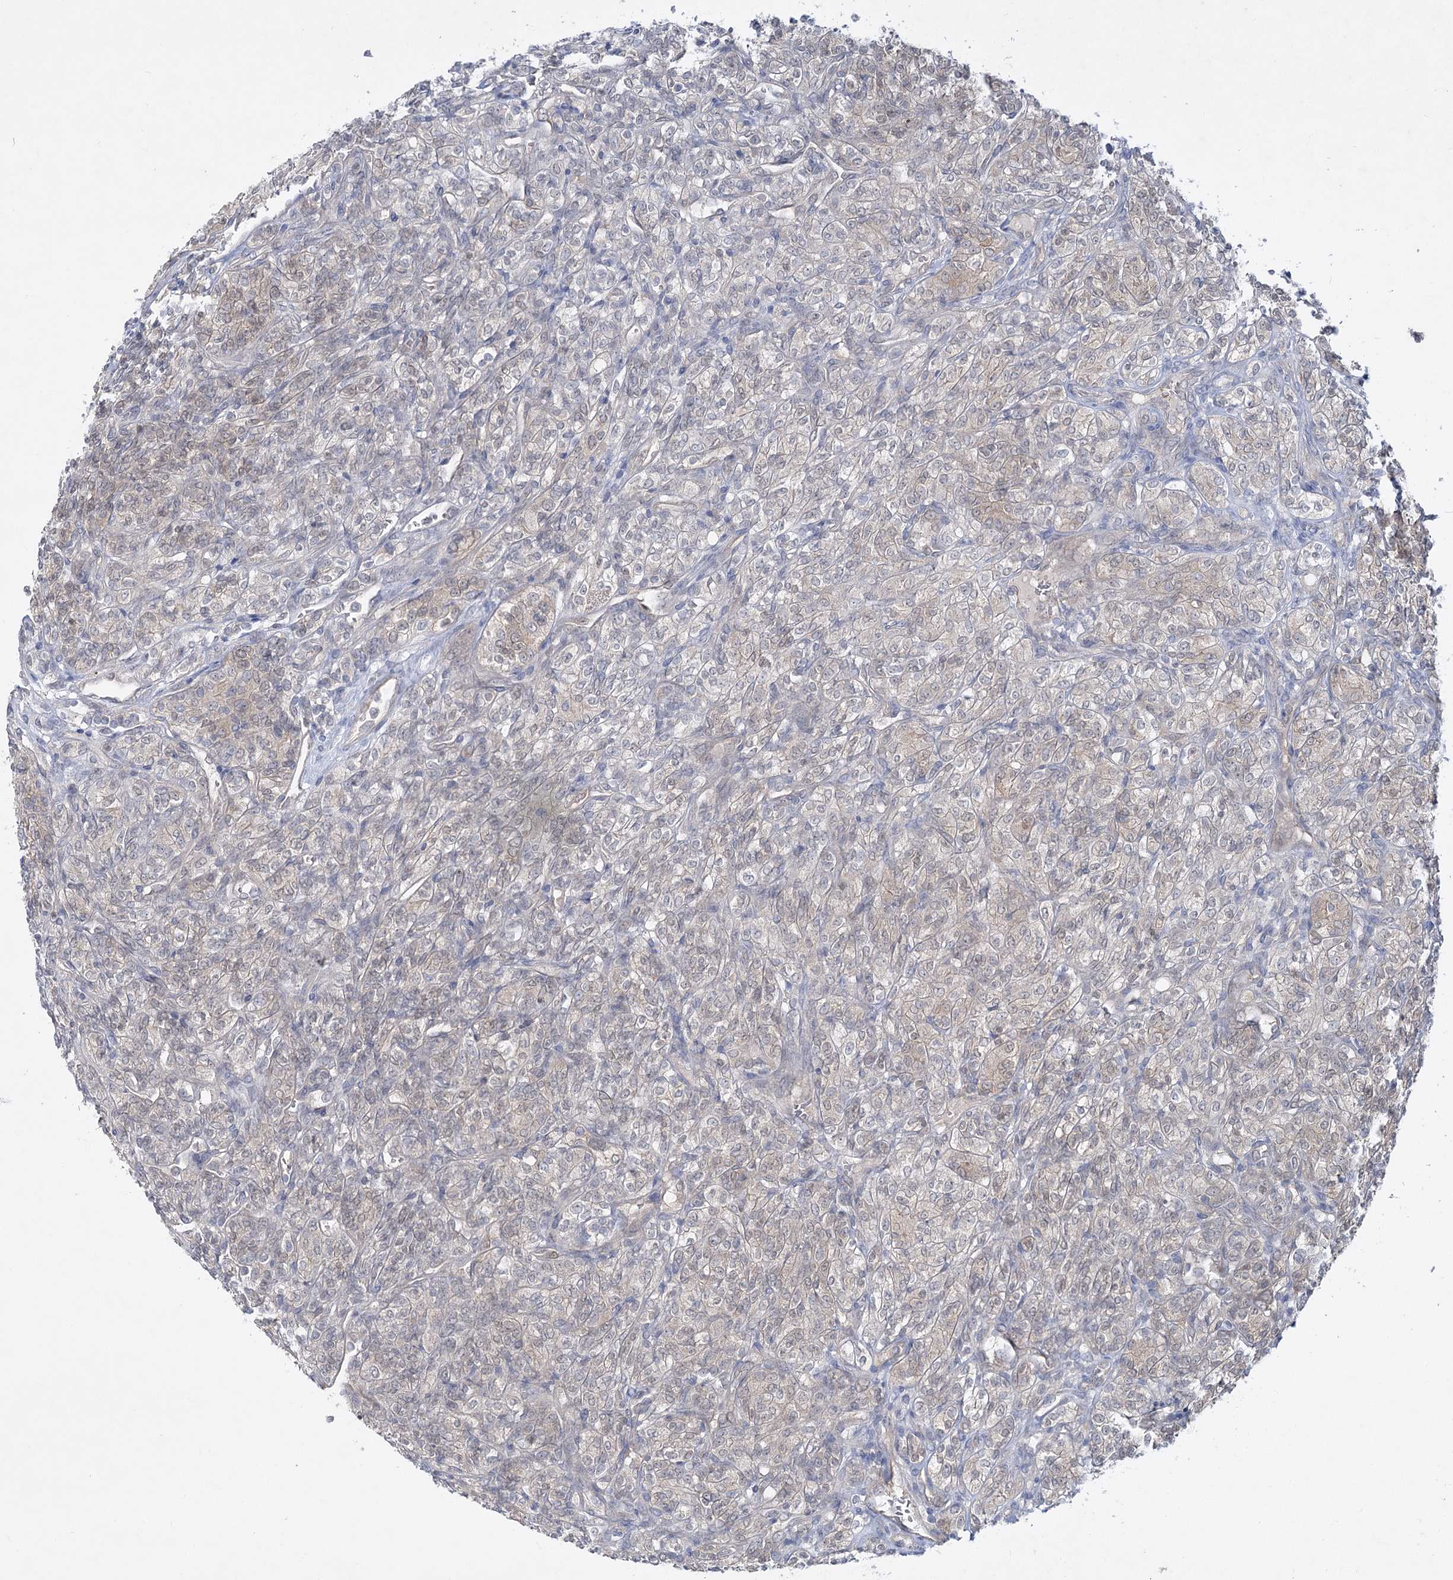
{"staining": {"intensity": "negative", "quantity": "none", "location": "none"}, "tissue": "renal cancer", "cell_type": "Tumor cells", "image_type": "cancer", "snomed": [{"axis": "morphology", "description": "Adenocarcinoma, NOS"}, {"axis": "topography", "description": "Kidney"}], "caption": "This is an immunohistochemistry (IHC) micrograph of renal adenocarcinoma. There is no expression in tumor cells.", "gene": "AAMDC", "patient": {"sex": "male", "age": 77}}